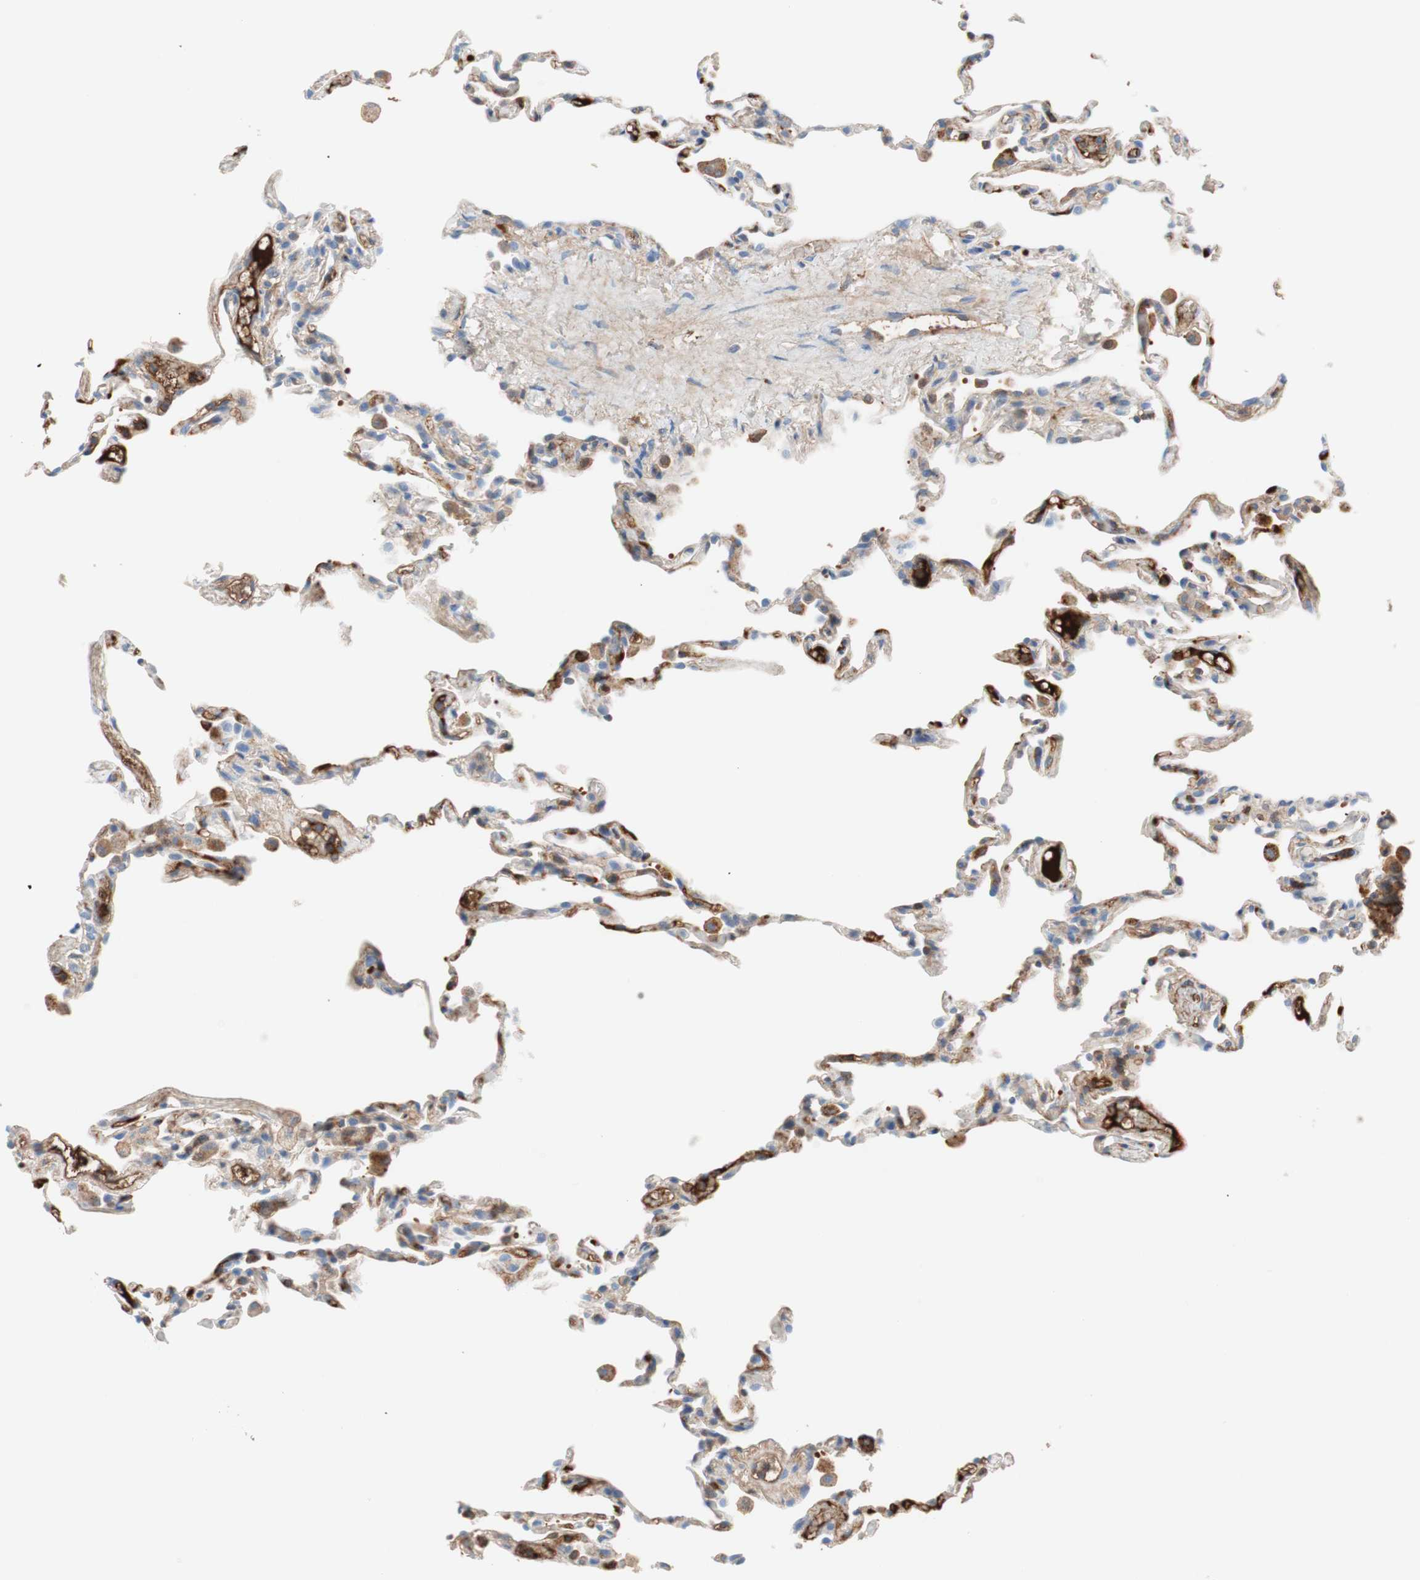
{"staining": {"intensity": "negative", "quantity": "none", "location": "none"}, "tissue": "lung", "cell_type": "Alveolar cells", "image_type": "normal", "snomed": [{"axis": "morphology", "description": "Normal tissue, NOS"}, {"axis": "topography", "description": "Lung"}], "caption": "Histopathology image shows no significant protein staining in alveolar cells of unremarkable lung. Nuclei are stained in blue.", "gene": "RBP4", "patient": {"sex": "male", "age": 59}}